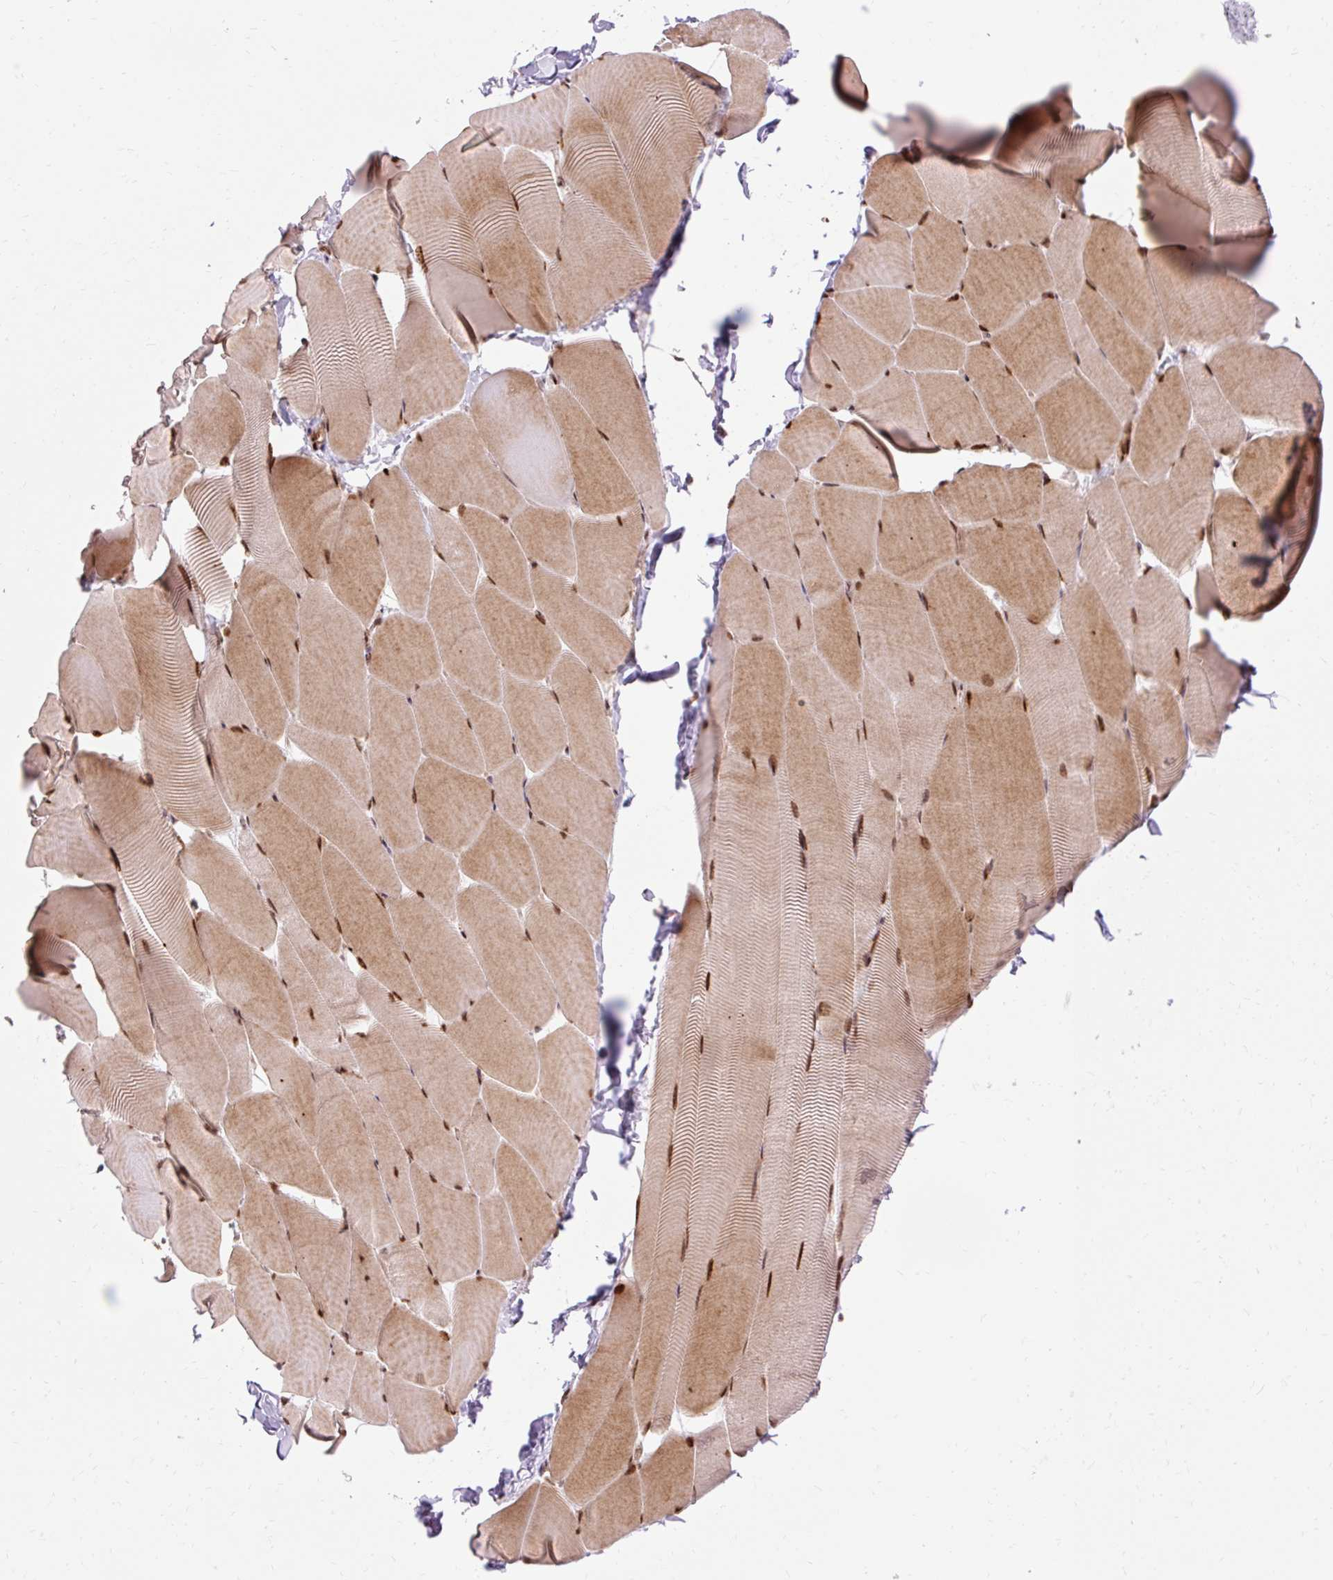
{"staining": {"intensity": "strong", "quantity": ">75%", "location": "cytoplasmic/membranous,nuclear"}, "tissue": "skeletal muscle", "cell_type": "Myocytes", "image_type": "normal", "snomed": [{"axis": "morphology", "description": "Normal tissue, NOS"}, {"axis": "topography", "description": "Skeletal muscle"}], "caption": "Skeletal muscle was stained to show a protein in brown. There is high levels of strong cytoplasmic/membranous,nuclear expression in about >75% of myocytes. (DAB (3,3'-diaminobenzidine) IHC with brightfield microscopy, high magnification).", "gene": "MECOM", "patient": {"sex": "male", "age": 25}}